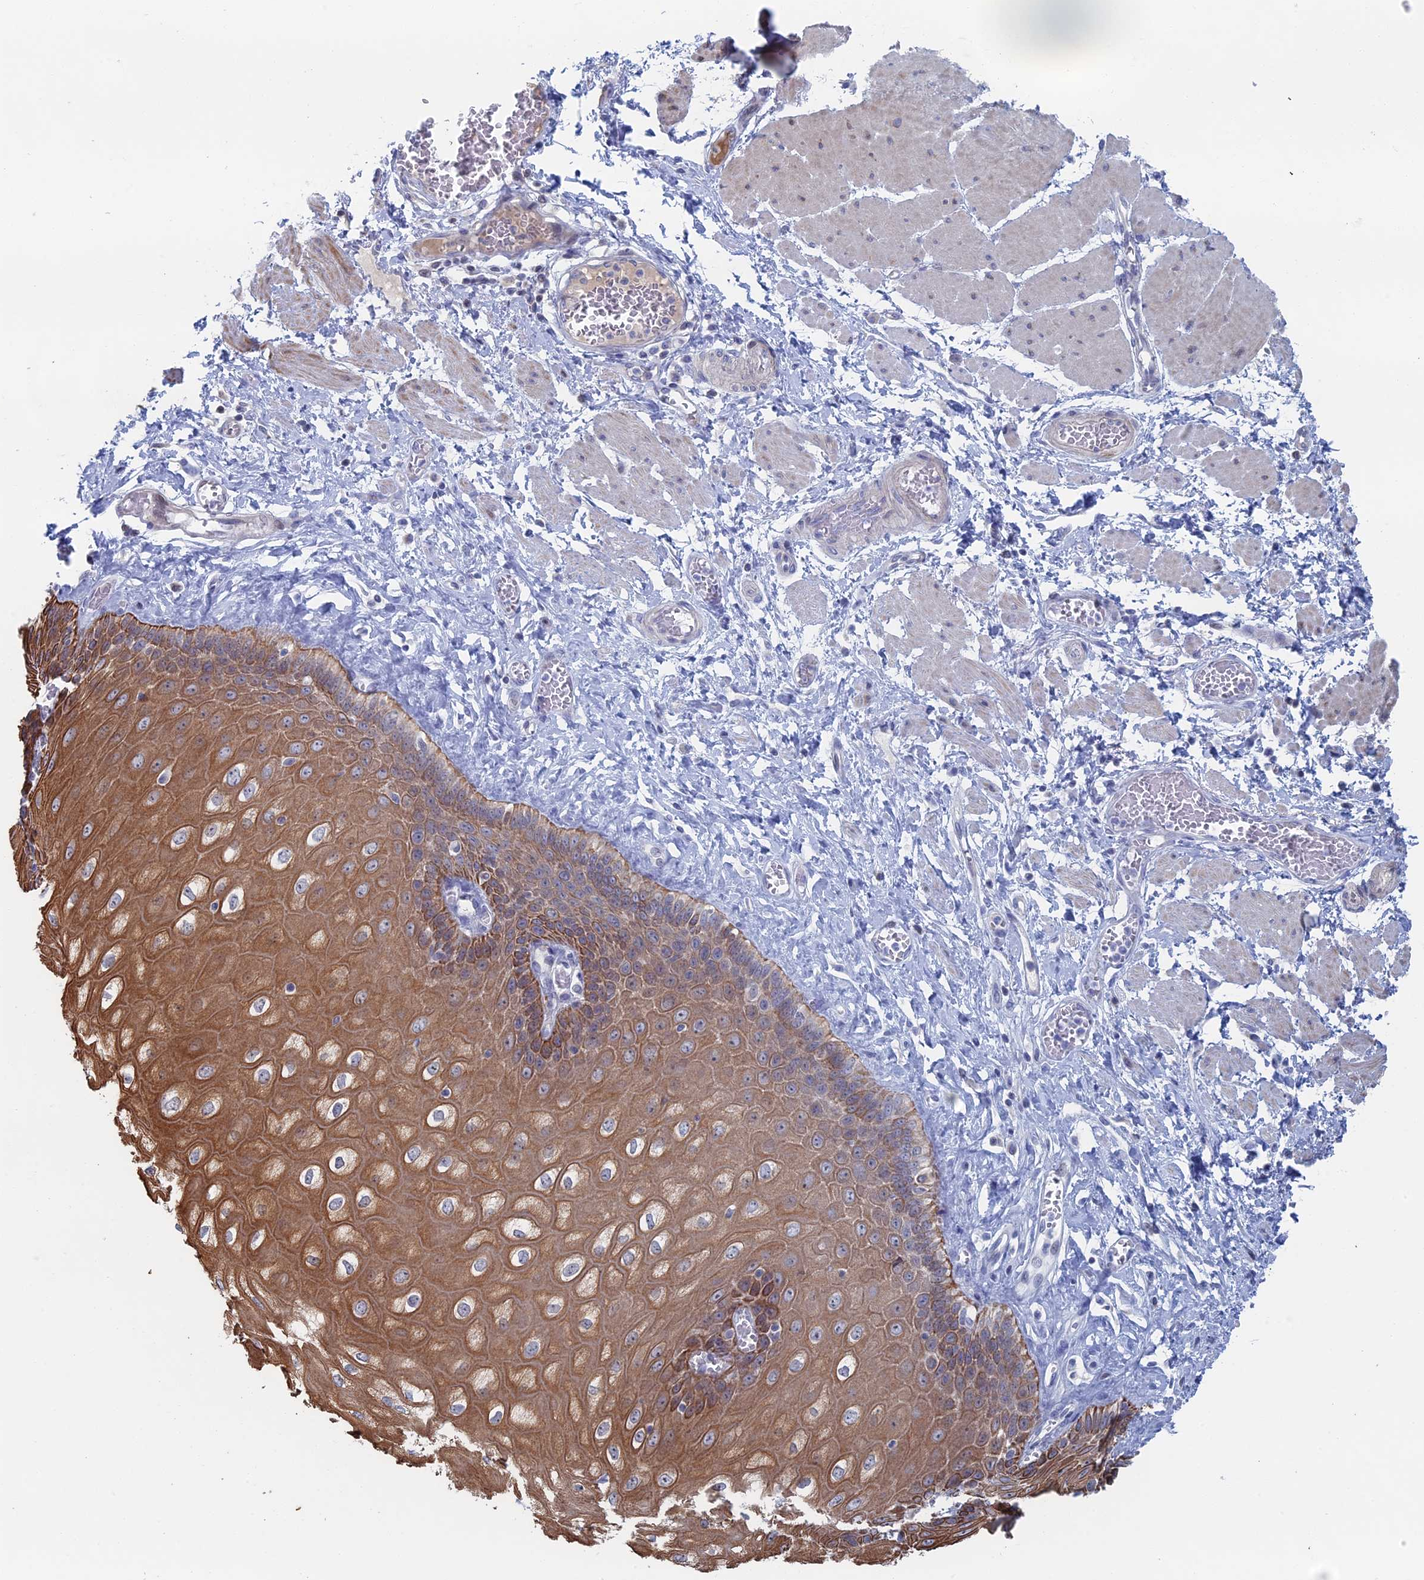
{"staining": {"intensity": "moderate", "quantity": ">75%", "location": "cytoplasmic/membranous"}, "tissue": "esophagus", "cell_type": "Squamous epithelial cells", "image_type": "normal", "snomed": [{"axis": "morphology", "description": "Normal tissue, NOS"}, {"axis": "topography", "description": "Esophagus"}], "caption": "IHC staining of benign esophagus, which demonstrates medium levels of moderate cytoplasmic/membranous staining in about >75% of squamous epithelial cells indicating moderate cytoplasmic/membranous protein staining. The staining was performed using DAB (3,3'-diaminobenzidine) (brown) for protein detection and nuclei were counterstained in hematoxylin (blue).", "gene": "IL7", "patient": {"sex": "male", "age": 60}}